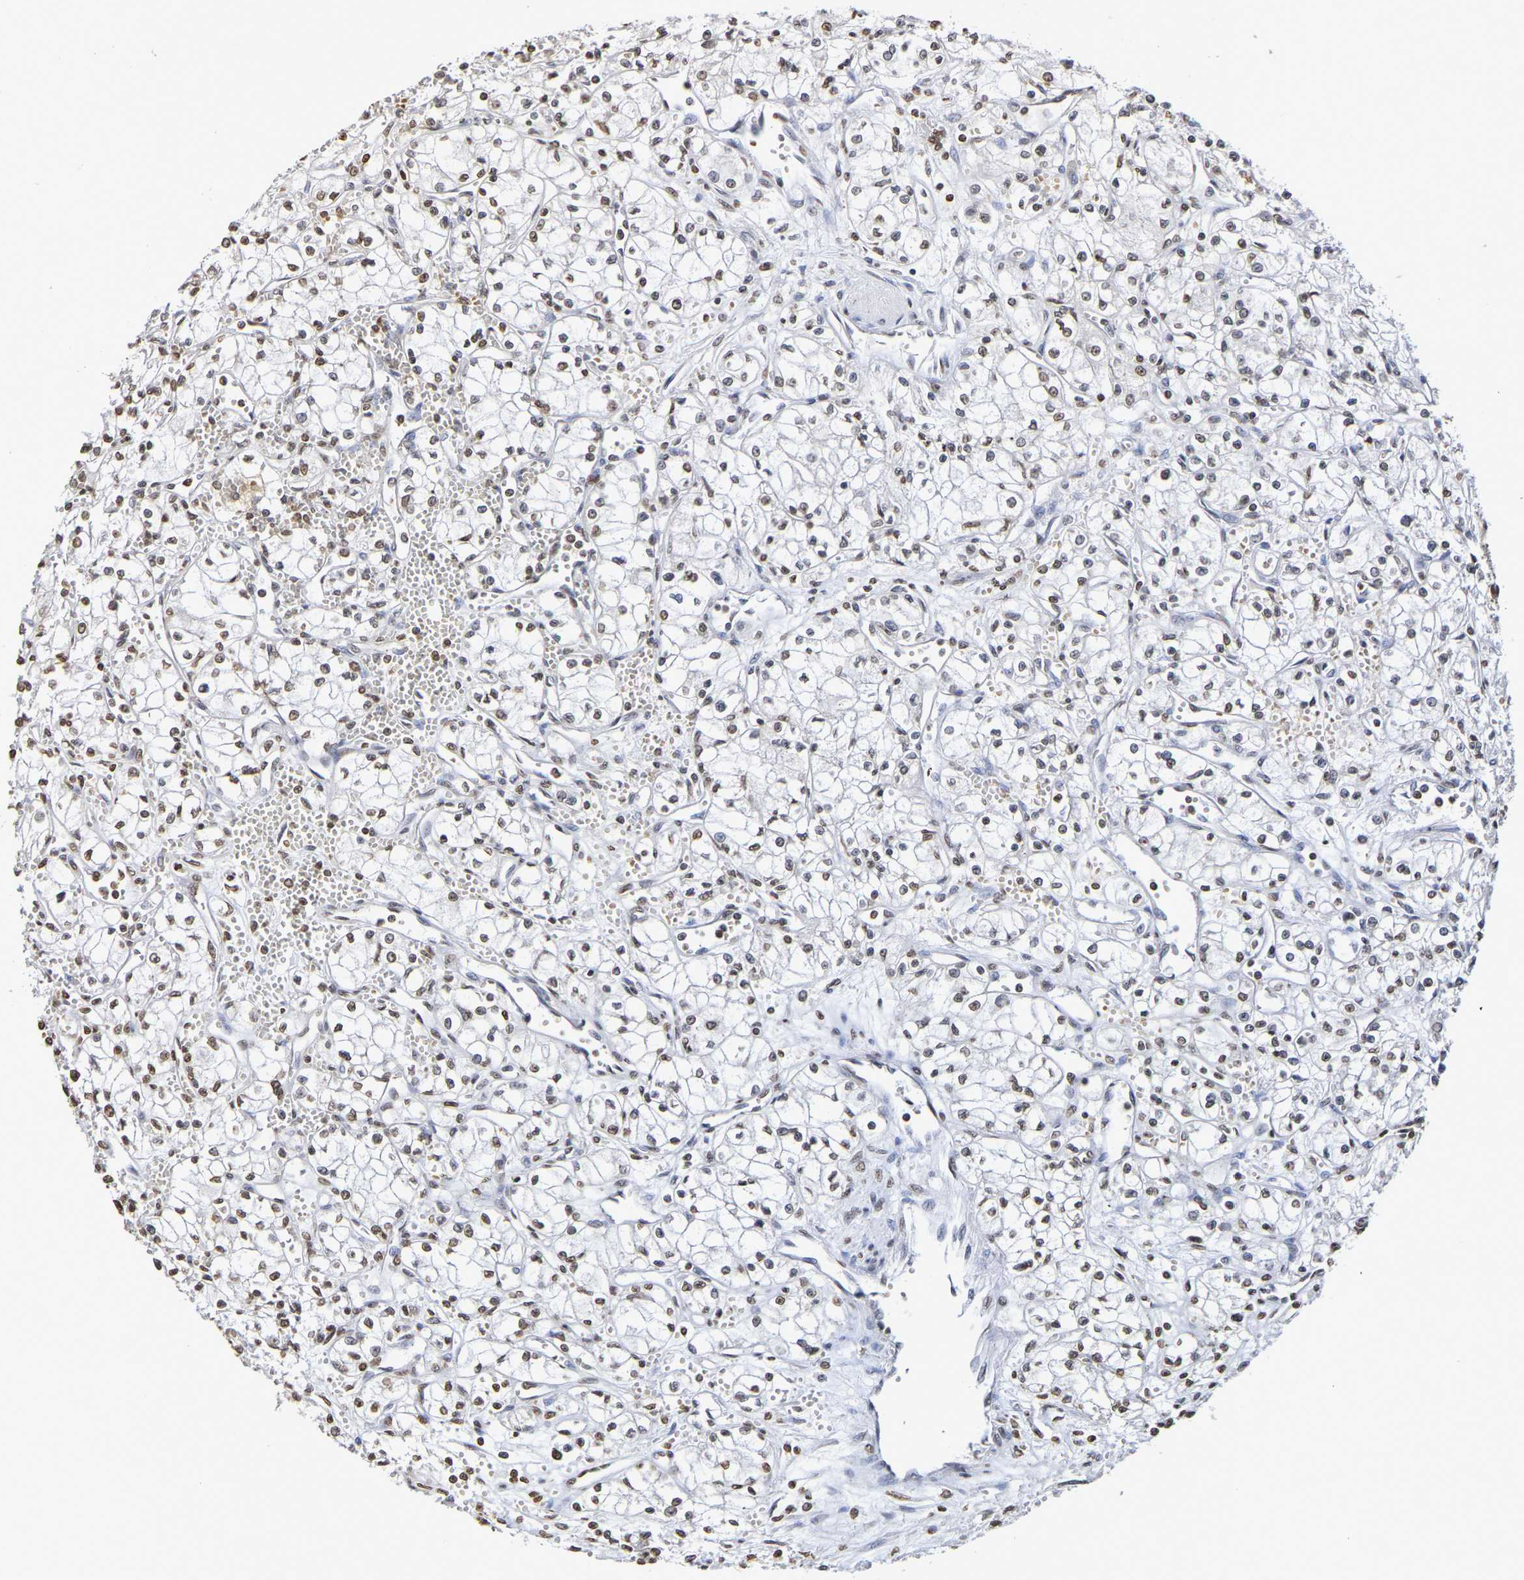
{"staining": {"intensity": "moderate", "quantity": ">75%", "location": "nuclear"}, "tissue": "renal cancer", "cell_type": "Tumor cells", "image_type": "cancer", "snomed": [{"axis": "morphology", "description": "Normal tissue, NOS"}, {"axis": "morphology", "description": "Adenocarcinoma, NOS"}, {"axis": "topography", "description": "Kidney"}], "caption": "Tumor cells demonstrate medium levels of moderate nuclear expression in approximately >75% of cells in renal cancer.", "gene": "ATF4", "patient": {"sex": "male", "age": 59}}